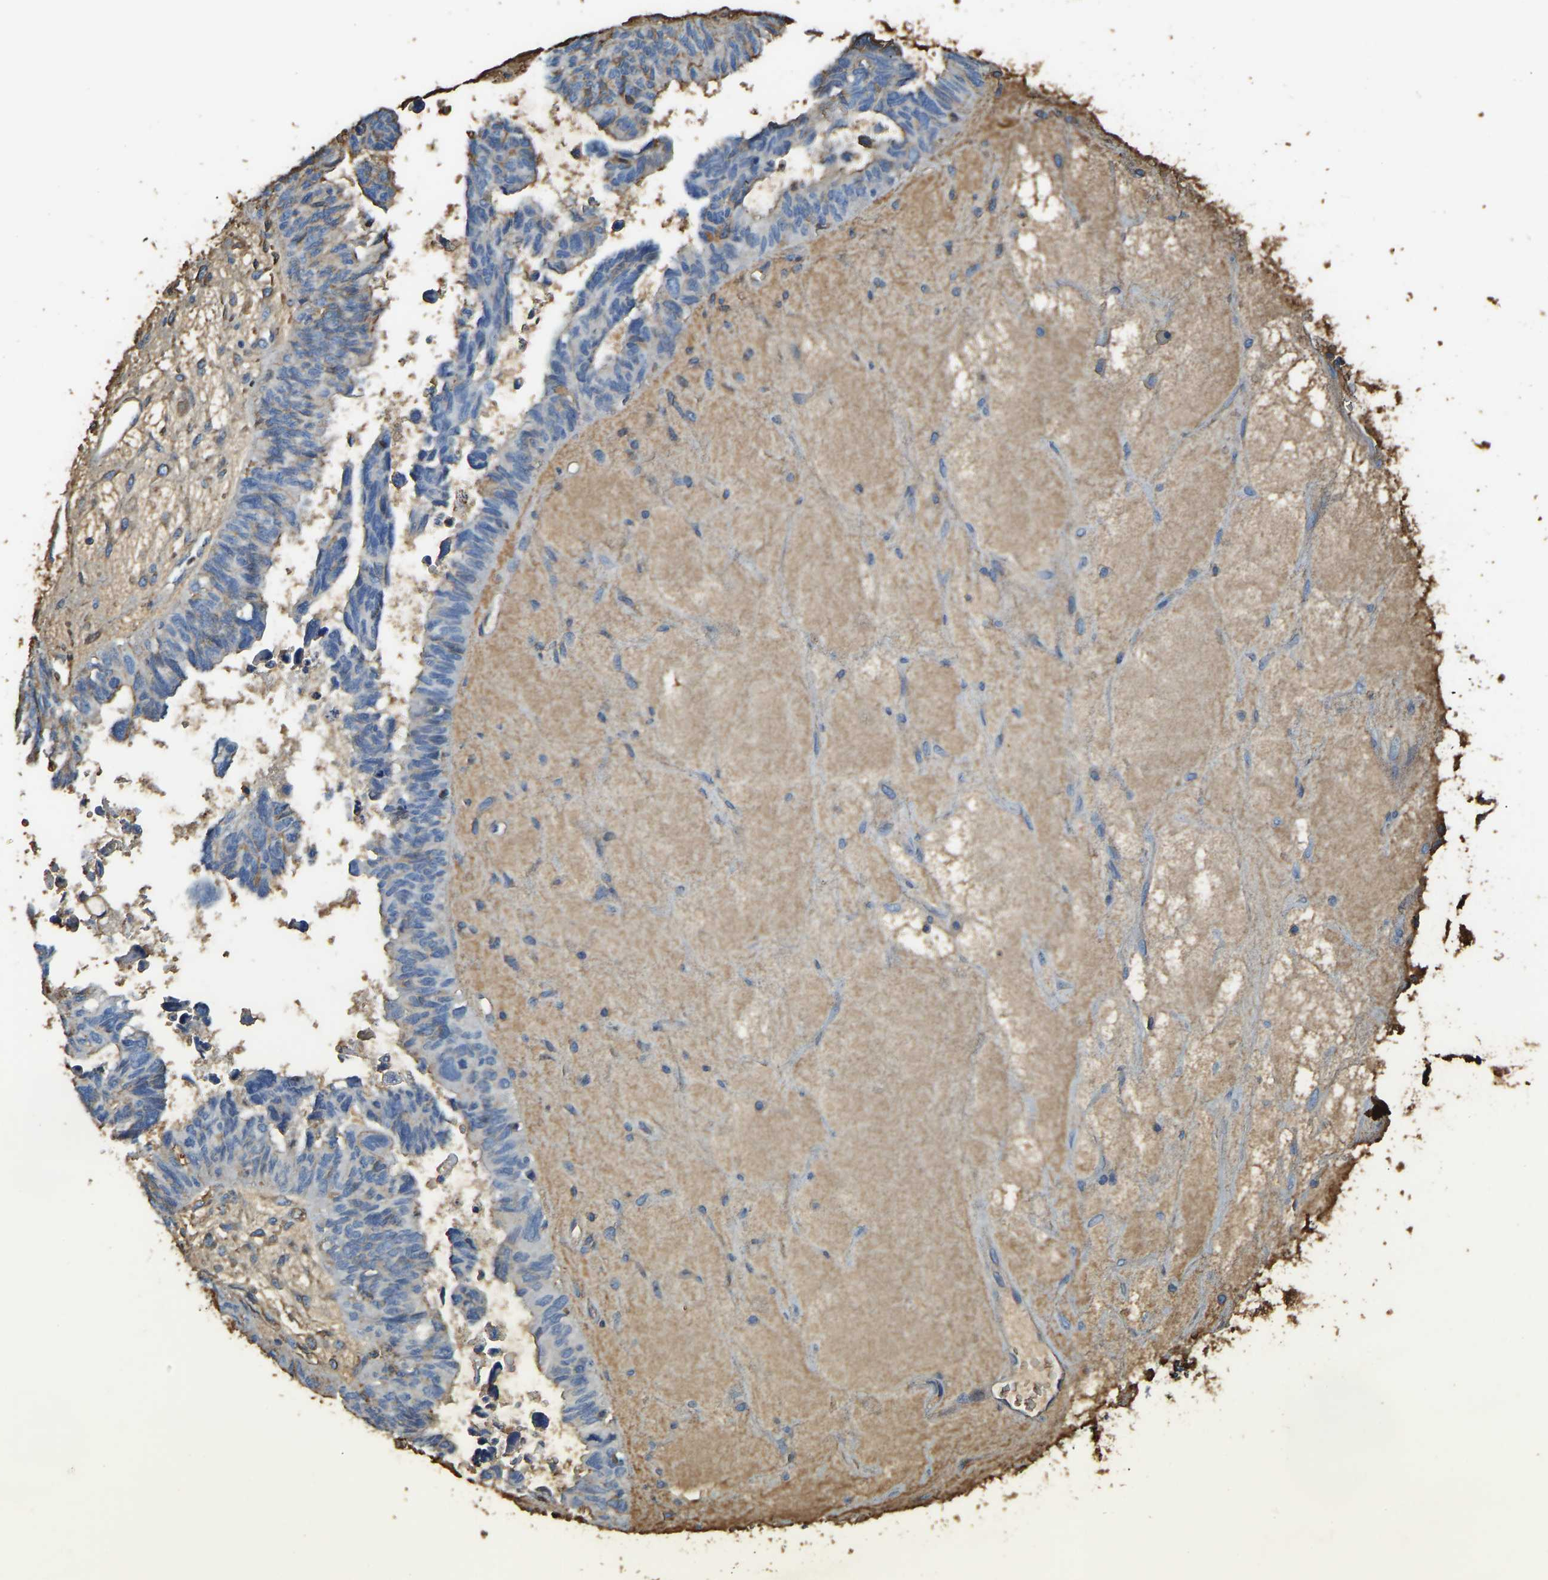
{"staining": {"intensity": "negative", "quantity": "none", "location": "none"}, "tissue": "ovarian cancer", "cell_type": "Tumor cells", "image_type": "cancer", "snomed": [{"axis": "morphology", "description": "Cystadenocarcinoma, serous, NOS"}, {"axis": "topography", "description": "Ovary"}], "caption": "Immunohistochemistry (IHC) of ovarian serous cystadenocarcinoma exhibits no positivity in tumor cells. (DAB (3,3'-diaminobenzidine) immunohistochemistry (IHC) with hematoxylin counter stain).", "gene": "THBS4", "patient": {"sex": "female", "age": 79}}